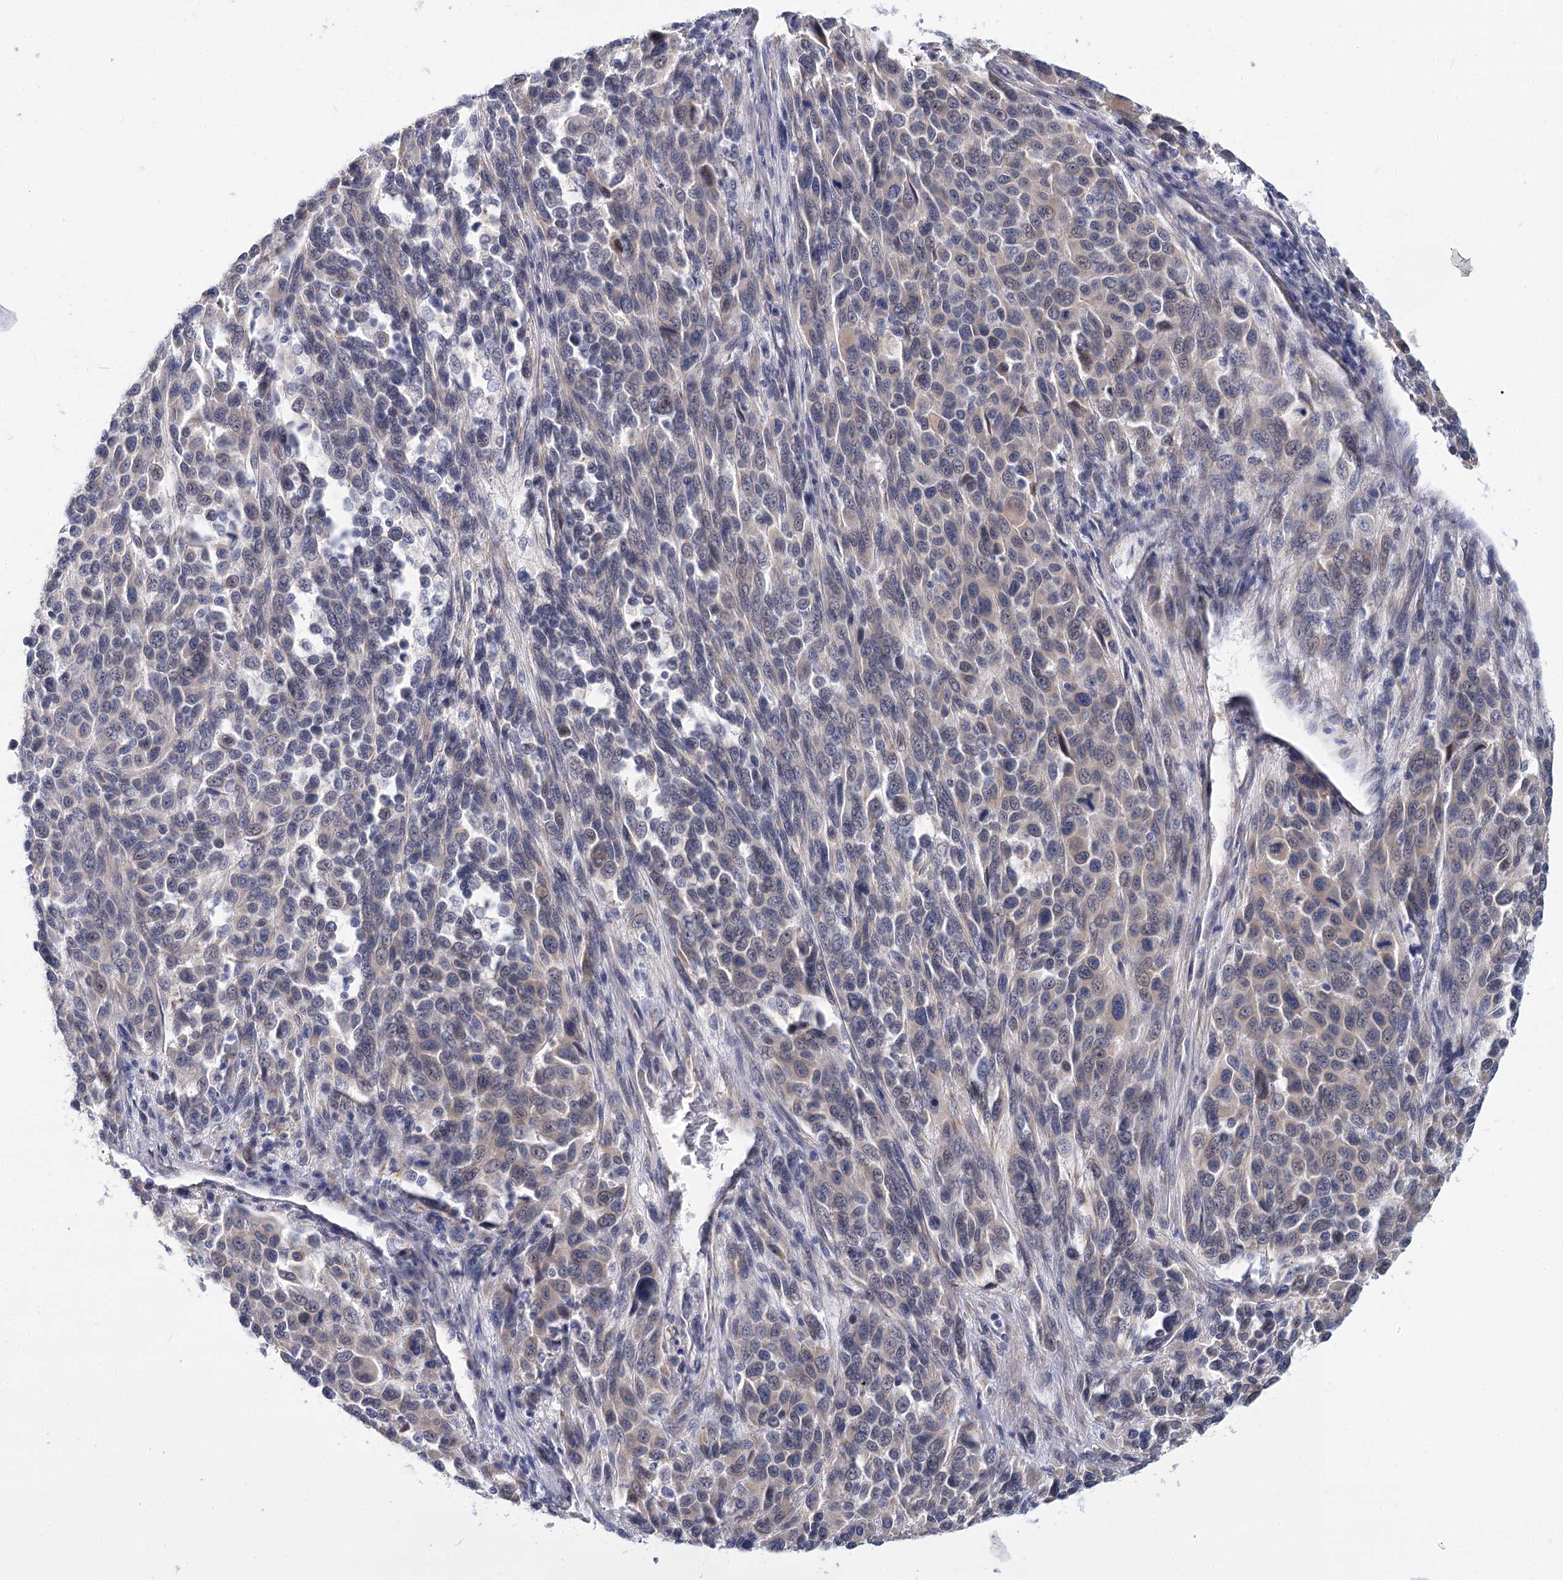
{"staining": {"intensity": "weak", "quantity": "<25%", "location": "cytoplasmic/membranous"}, "tissue": "melanoma", "cell_type": "Tumor cells", "image_type": "cancer", "snomed": [{"axis": "morphology", "description": "Malignant melanoma, Metastatic site"}, {"axis": "topography", "description": "Lymph node"}], "caption": "Tumor cells are negative for brown protein staining in melanoma.", "gene": "TEX12", "patient": {"sex": "male", "age": 61}}